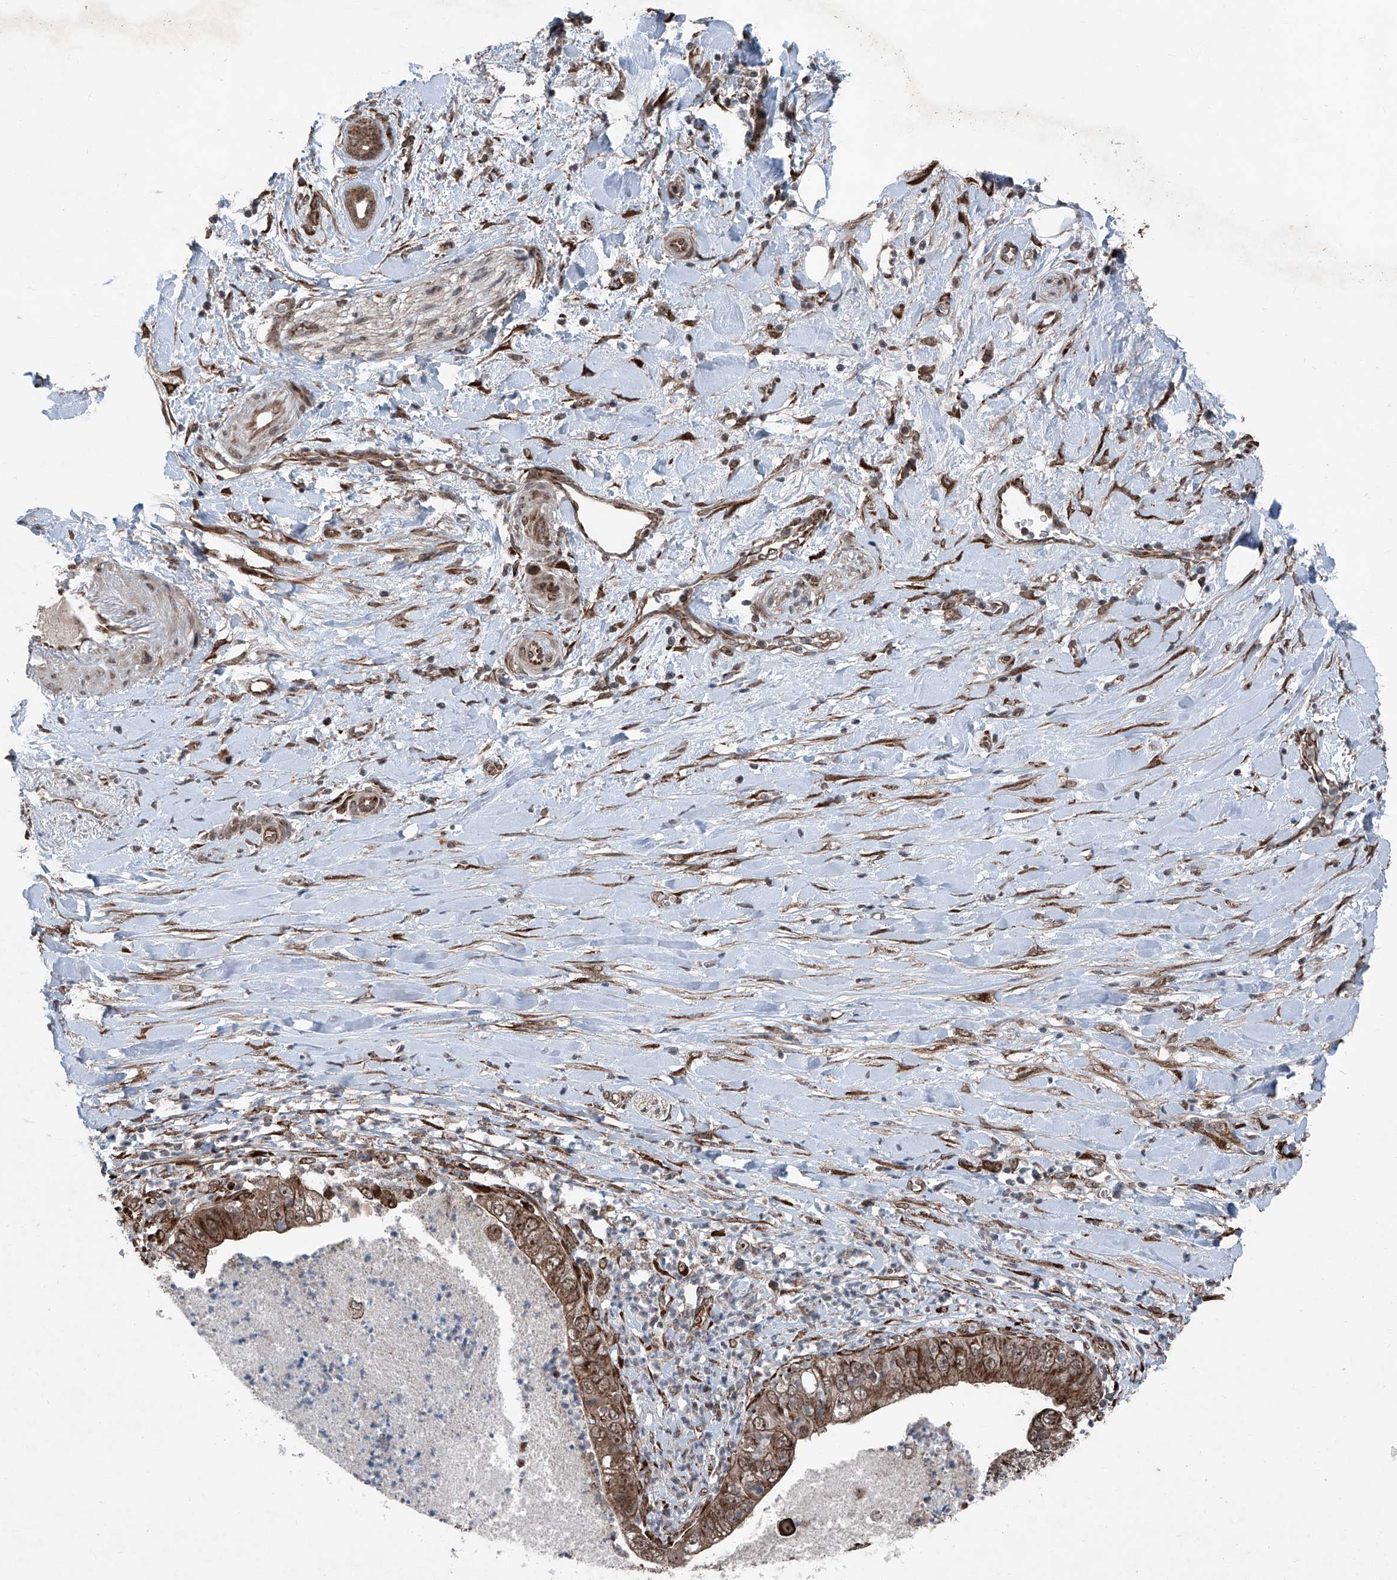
{"staining": {"intensity": "moderate", "quantity": ">75%", "location": "cytoplasmic/membranous,nuclear"}, "tissue": "pancreatic cancer", "cell_type": "Tumor cells", "image_type": "cancer", "snomed": [{"axis": "morphology", "description": "Adenocarcinoma, NOS"}, {"axis": "topography", "description": "Pancreas"}], "caption": "Brown immunohistochemical staining in human adenocarcinoma (pancreatic) exhibits moderate cytoplasmic/membranous and nuclear expression in about >75% of tumor cells.", "gene": "COA7", "patient": {"sex": "female", "age": 78}}